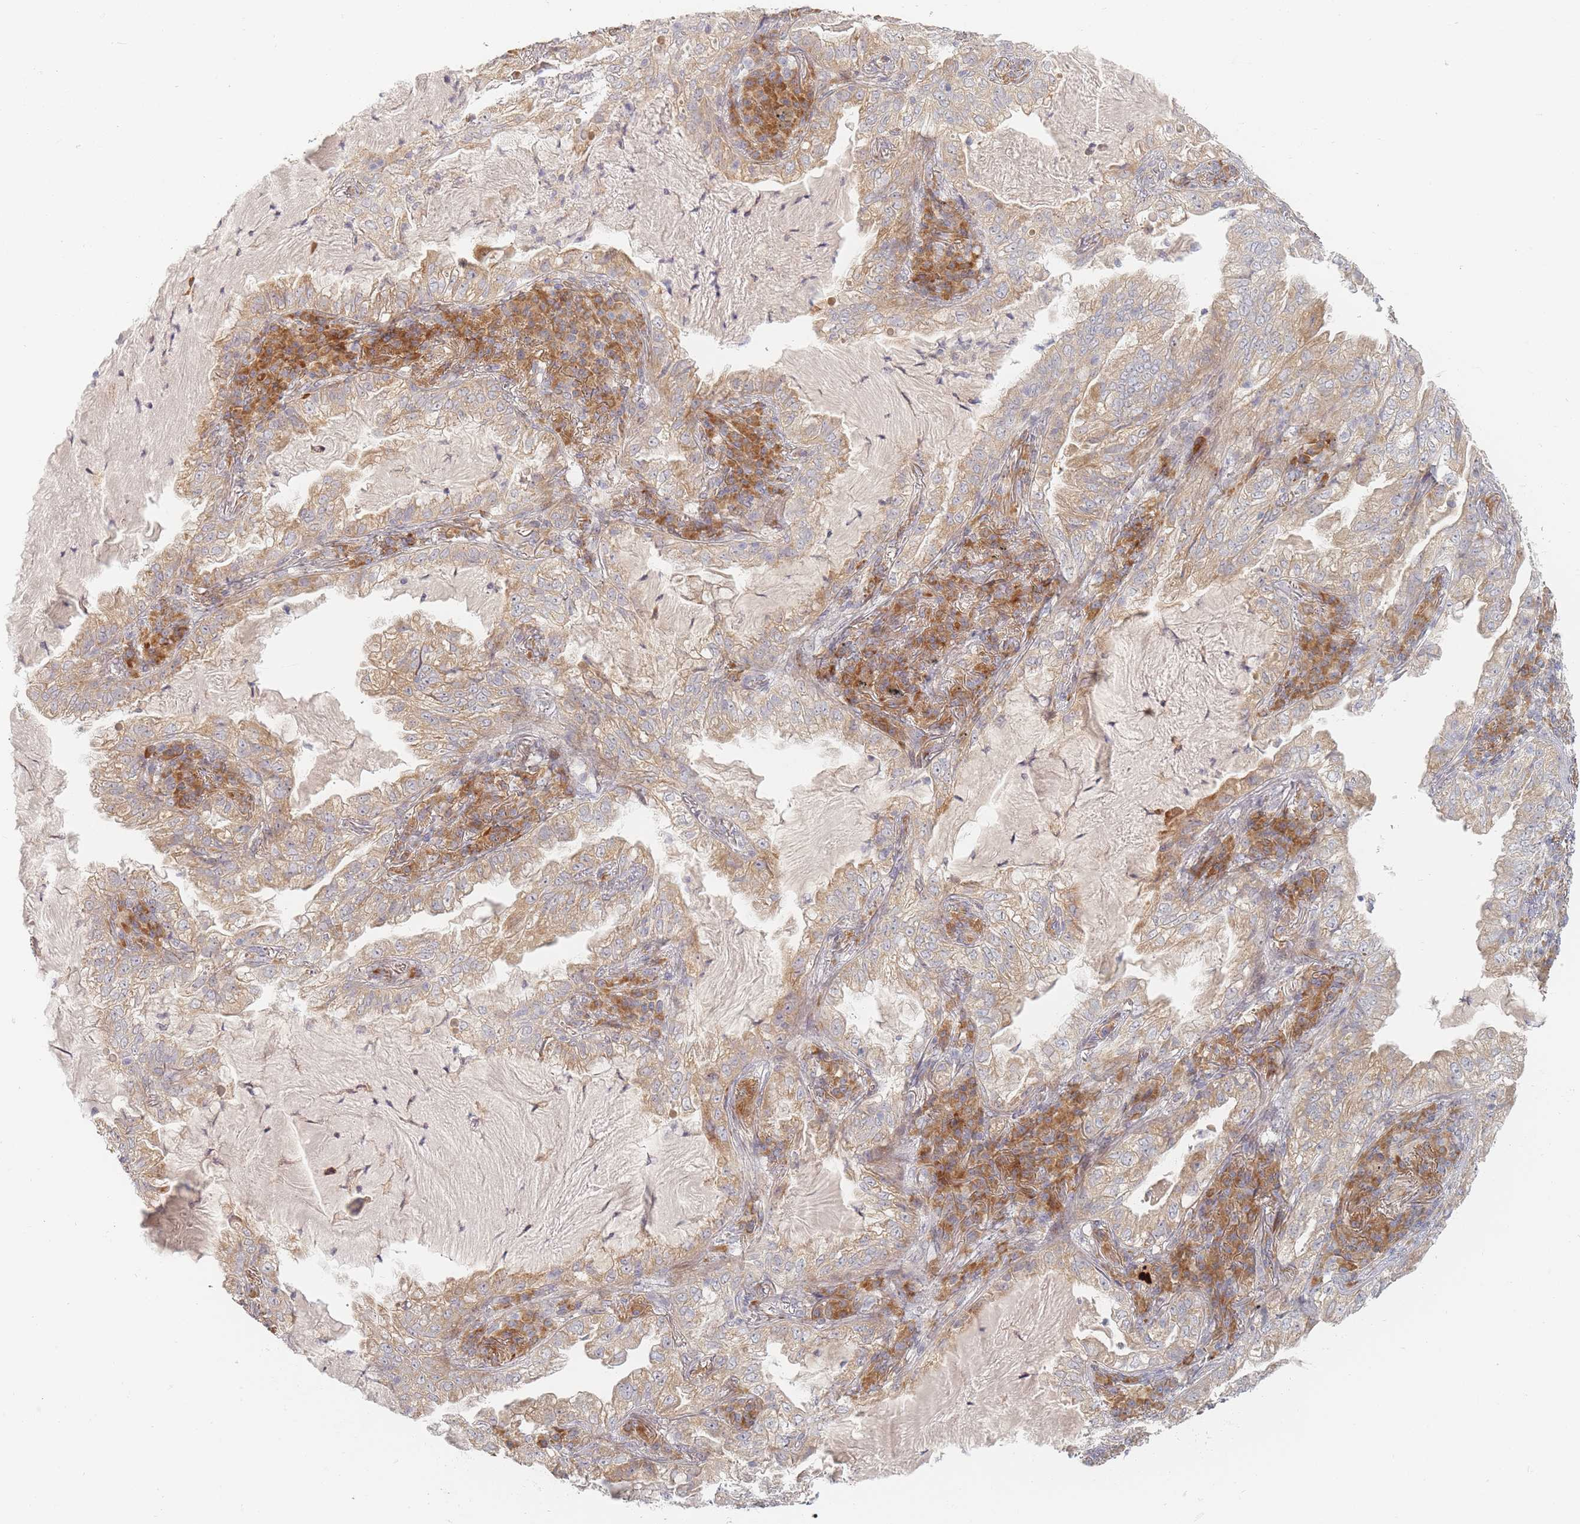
{"staining": {"intensity": "moderate", "quantity": "25%-75%", "location": "cytoplasmic/membranous"}, "tissue": "lung cancer", "cell_type": "Tumor cells", "image_type": "cancer", "snomed": [{"axis": "morphology", "description": "Adenocarcinoma, NOS"}, {"axis": "topography", "description": "Lung"}], "caption": "Immunohistochemical staining of human lung cancer (adenocarcinoma) demonstrates medium levels of moderate cytoplasmic/membranous protein staining in approximately 25%-75% of tumor cells. (brown staining indicates protein expression, while blue staining denotes nuclei).", "gene": "ZKSCAN7", "patient": {"sex": "female", "age": 73}}